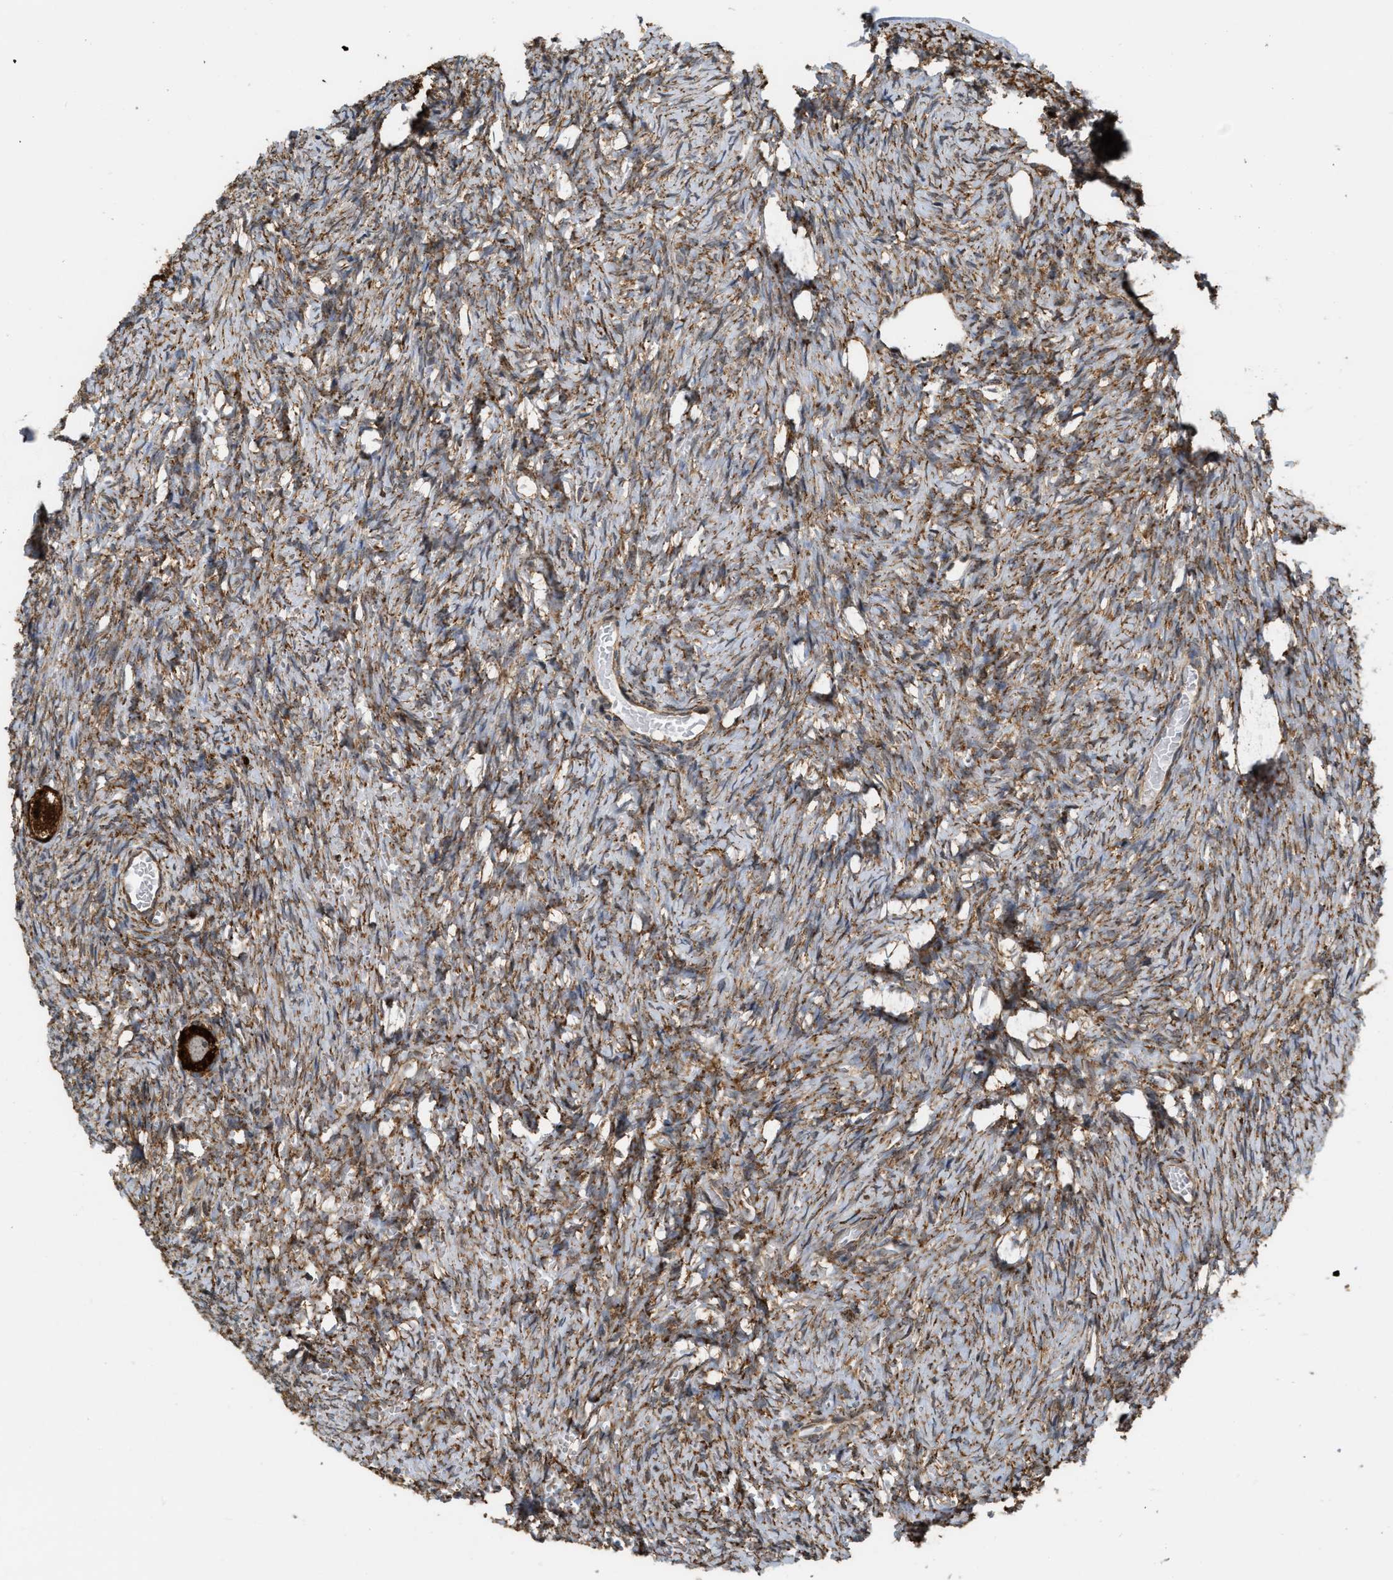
{"staining": {"intensity": "strong", "quantity": ">75%", "location": "cytoplasmic/membranous"}, "tissue": "ovary", "cell_type": "Follicle cells", "image_type": "normal", "snomed": [{"axis": "morphology", "description": "Normal tissue, NOS"}, {"axis": "topography", "description": "Ovary"}], "caption": "Immunohistochemistry (IHC) (DAB (3,3'-diaminobenzidine)) staining of unremarkable ovary shows strong cytoplasmic/membranous protein expression in approximately >75% of follicle cells.", "gene": "IQCE", "patient": {"sex": "female", "age": 27}}